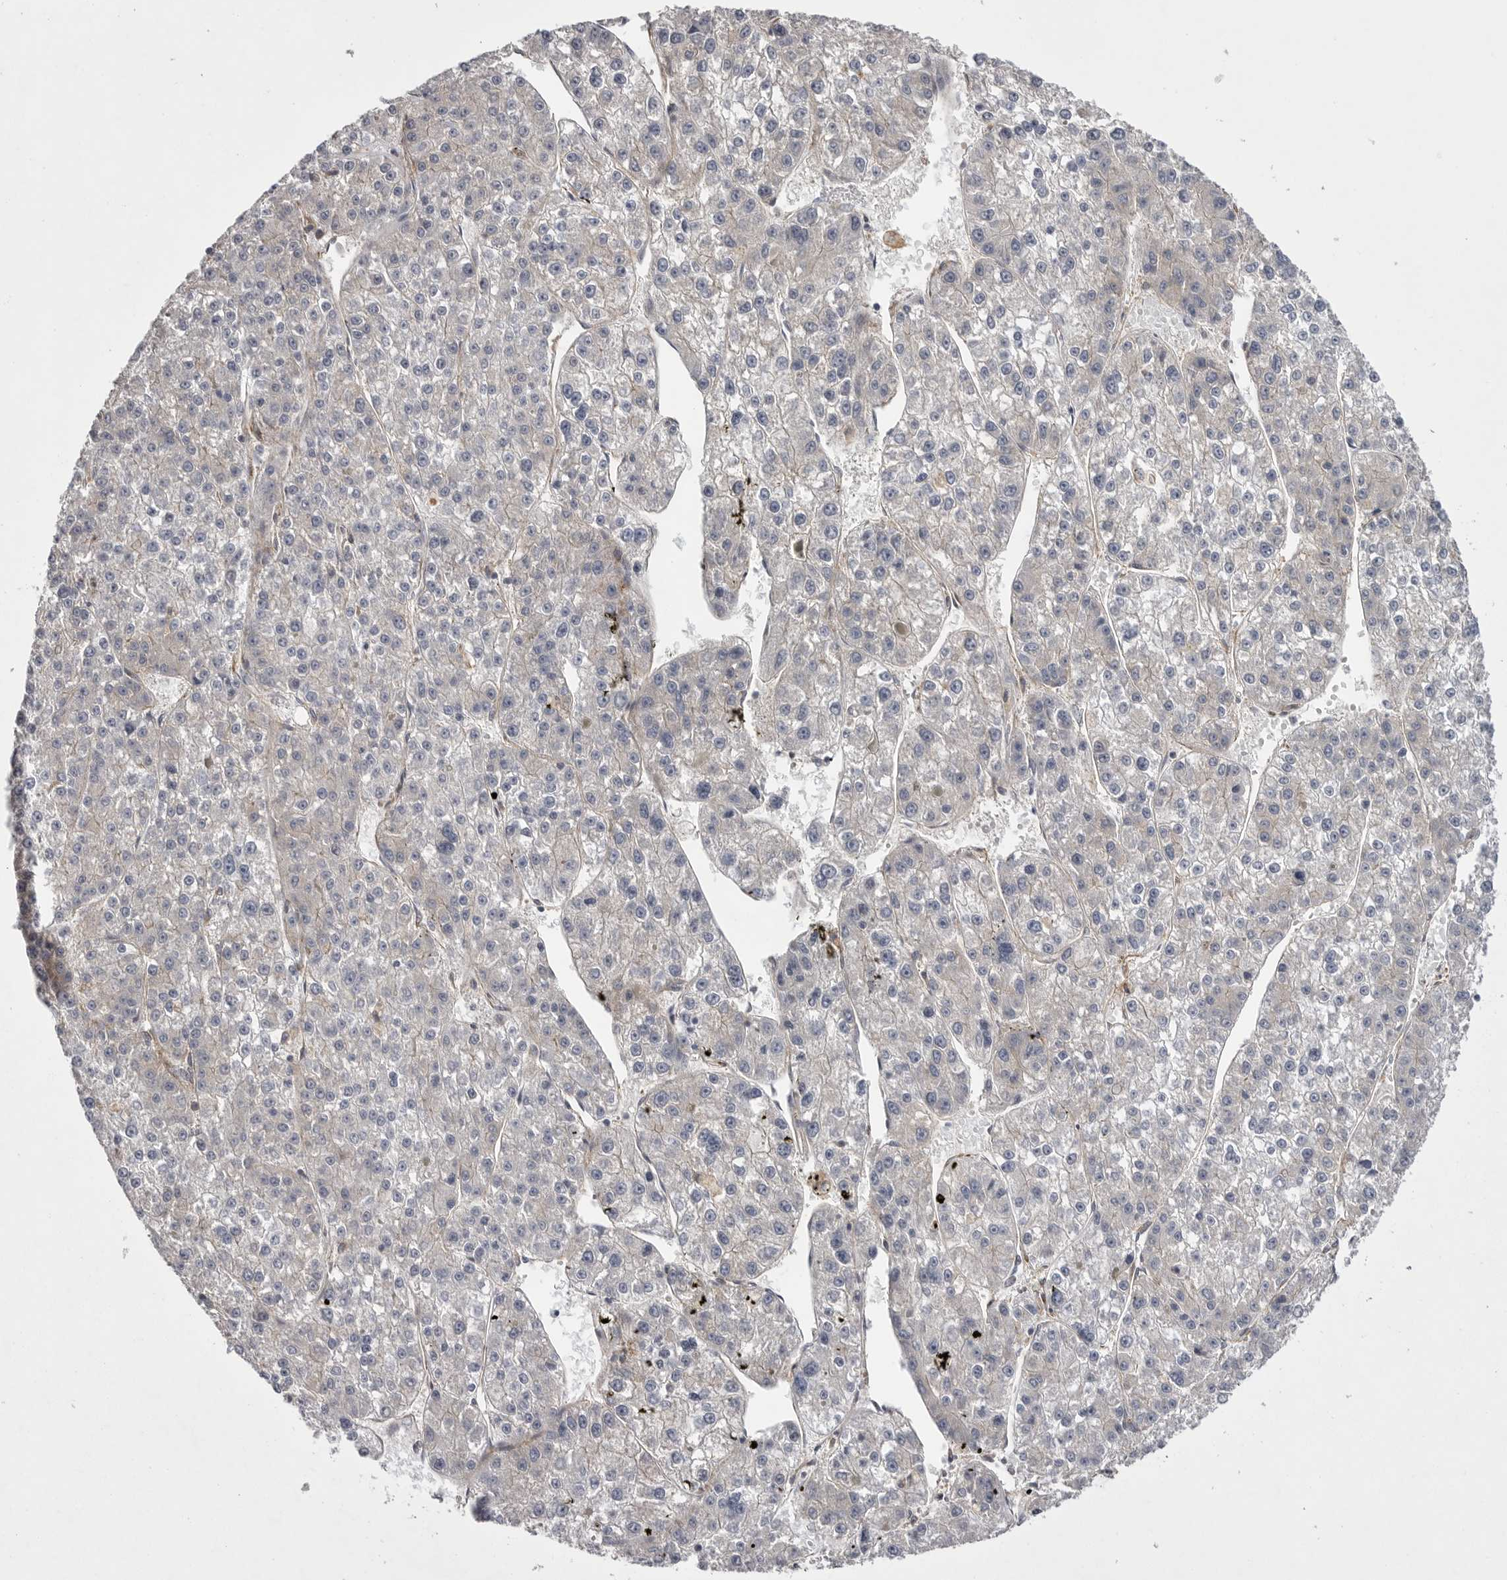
{"staining": {"intensity": "weak", "quantity": "<25%", "location": "cytoplasmic/membranous"}, "tissue": "liver cancer", "cell_type": "Tumor cells", "image_type": "cancer", "snomed": [{"axis": "morphology", "description": "Carcinoma, Hepatocellular, NOS"}, {"axis": "topography", "description": "Liver"}], "caption": "A histopathology image of human hepatocellular carcinoma (liver) is negative for staining in tumor cells. The staining was performed using DAB to visualize the protein expression in brown, while the nuclei were stained in blue with hematoxylin (Magnification: 20x).", "gene": "OSBPL9", "patient": {"sex": "female", "age": 73}}